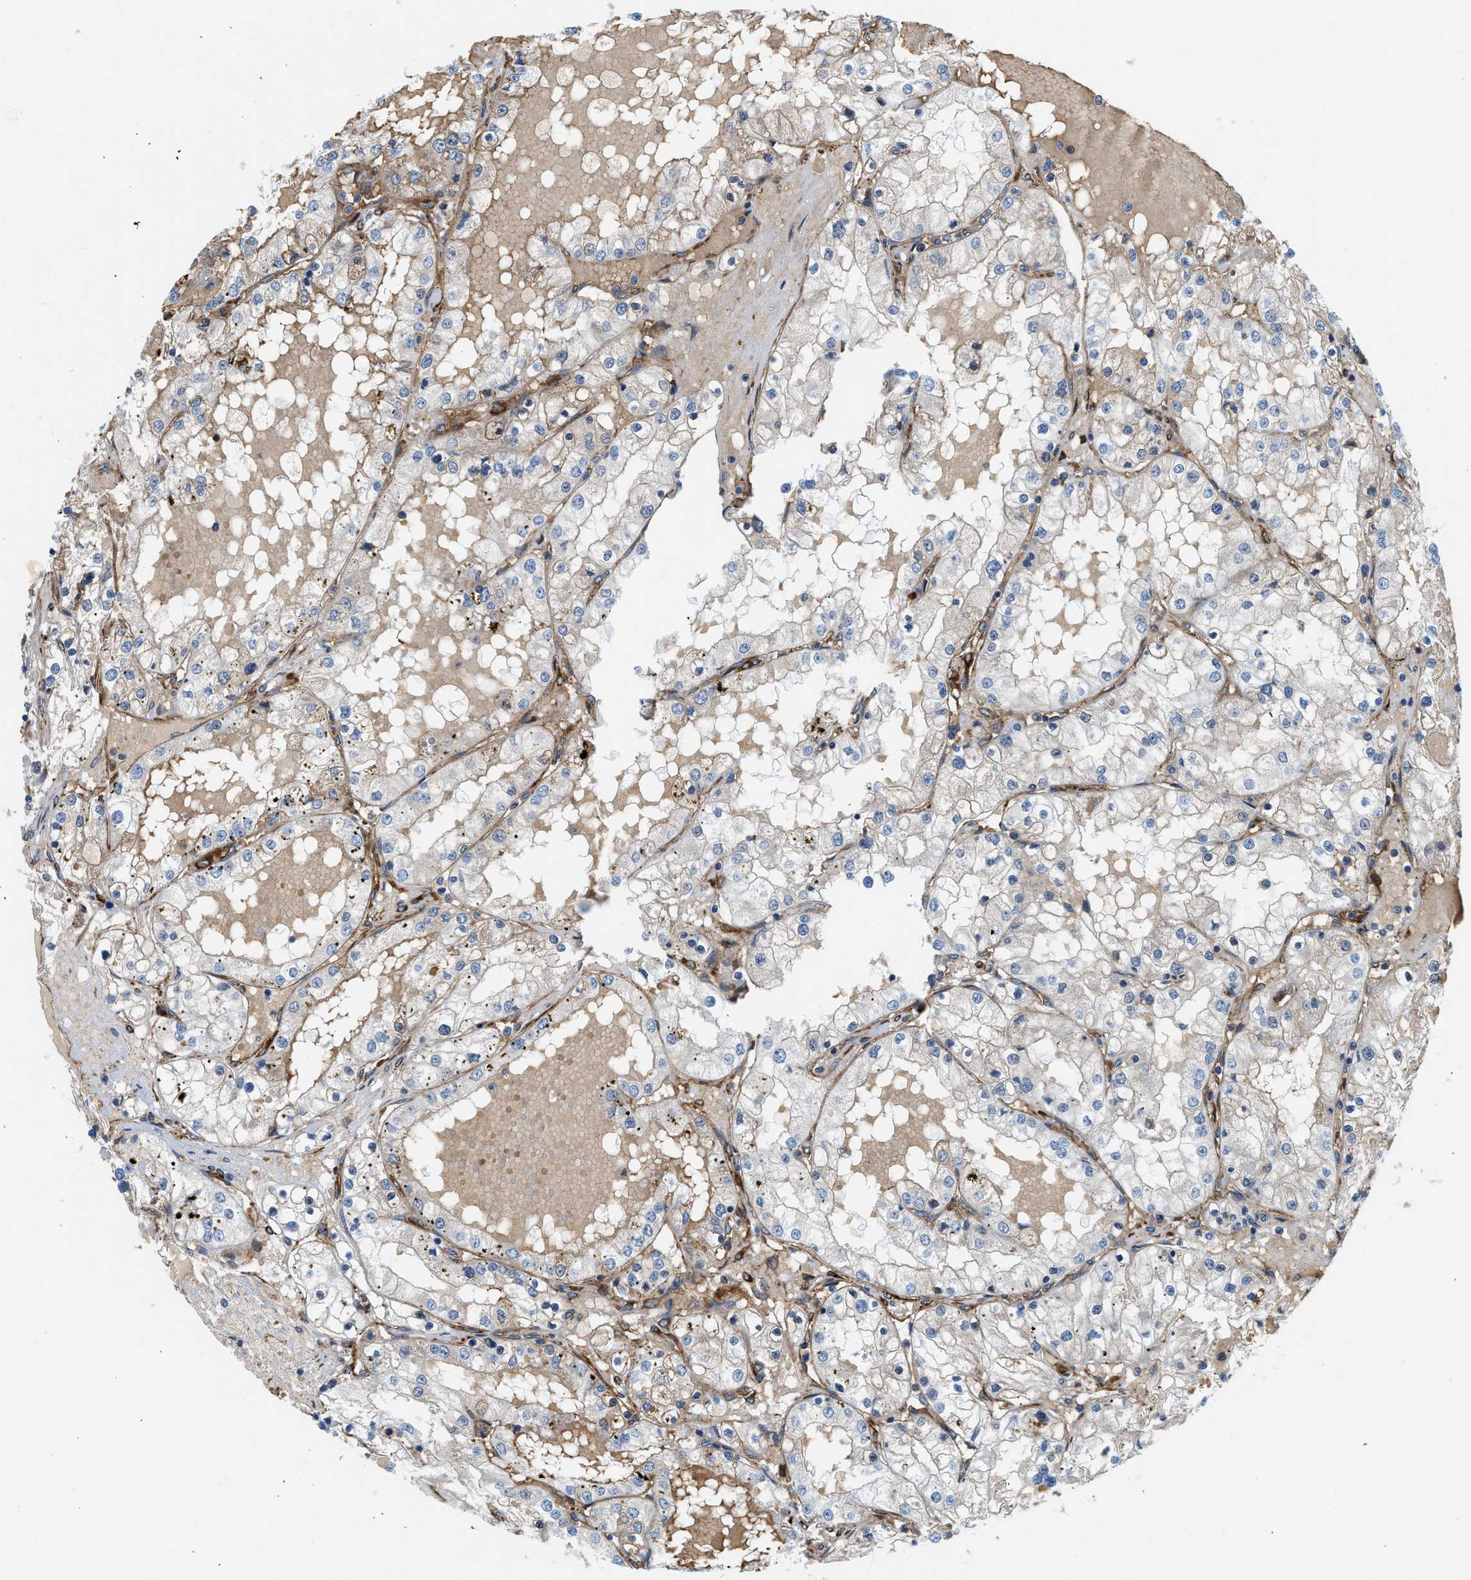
{"staining": {"intensity": "weak", "quantity": "<25%", "location": "cytoplasmic/membranous"}, "tissue": "renal cancer", "cell_type": "Tumor cells", "image_type": "cancer", "snomed": [{"axis": "morphology", "description": "Adenocarcinoma, NOS"}, {"axis": "topography", "description": "Kidney"}], "caption": "Renal adenocarcinoma stained for a protein using immunohistochemistry (IHC) reveals no positivity tumor cells.", "gene": "HIP1", "patient": {"sex": "male", "age": 68}}